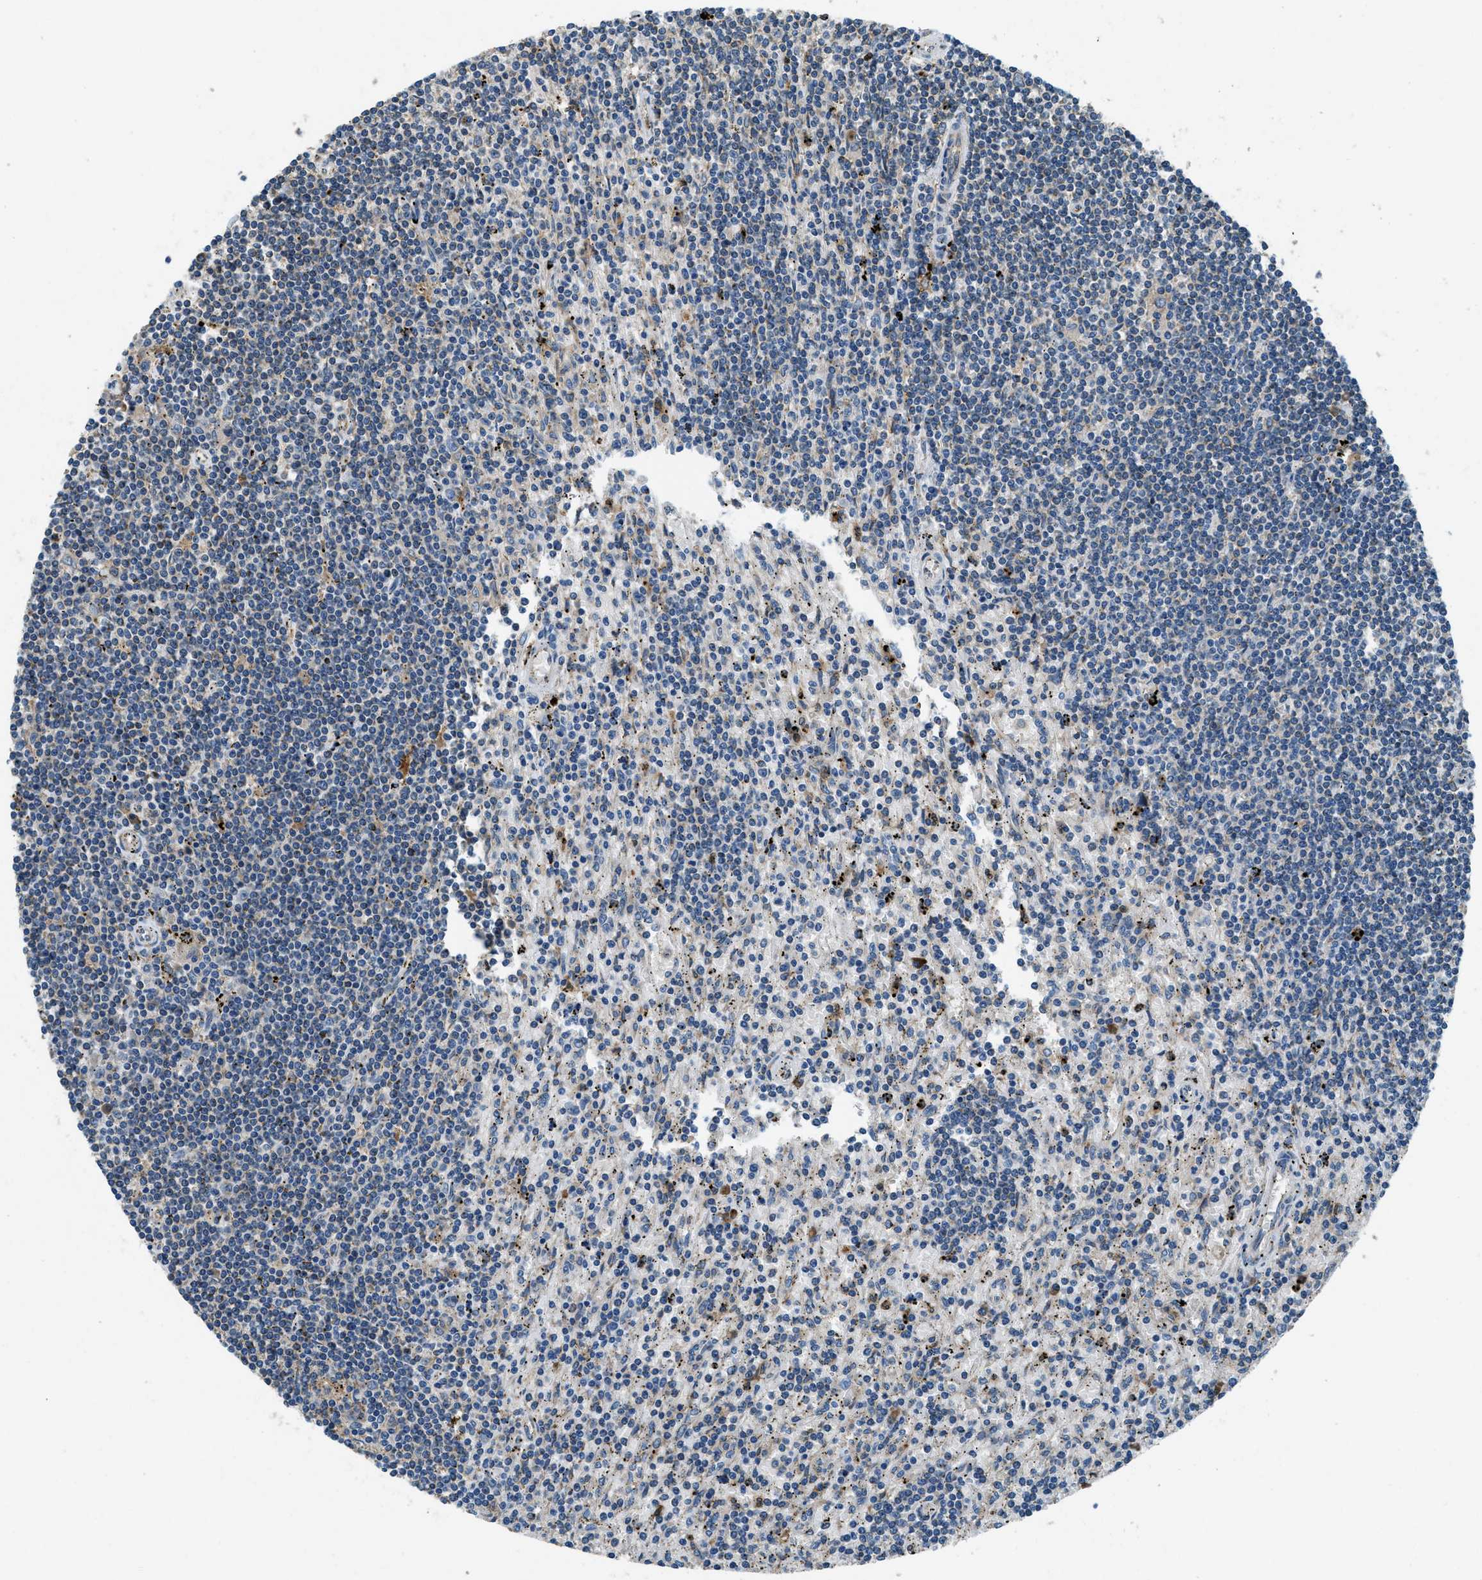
{"staining": {"intensity": "negative", "quantity": "none", "location": "none"}, "tissue": "lymphoma", "cell_type": "Tumor cells", "image_type": "cancer", "snomed": [{"axis": "morphology", "description": "Malignant lymphoma, non-Hodgkin's type, Low grade"}, {"axis": "topography", "description": "Spleen"}], "caption": "Tumor cells are negative for protein expression in human lymphoma.", "gene": "GIMAP8", "patient": {"sex": "male", "age": 76}}